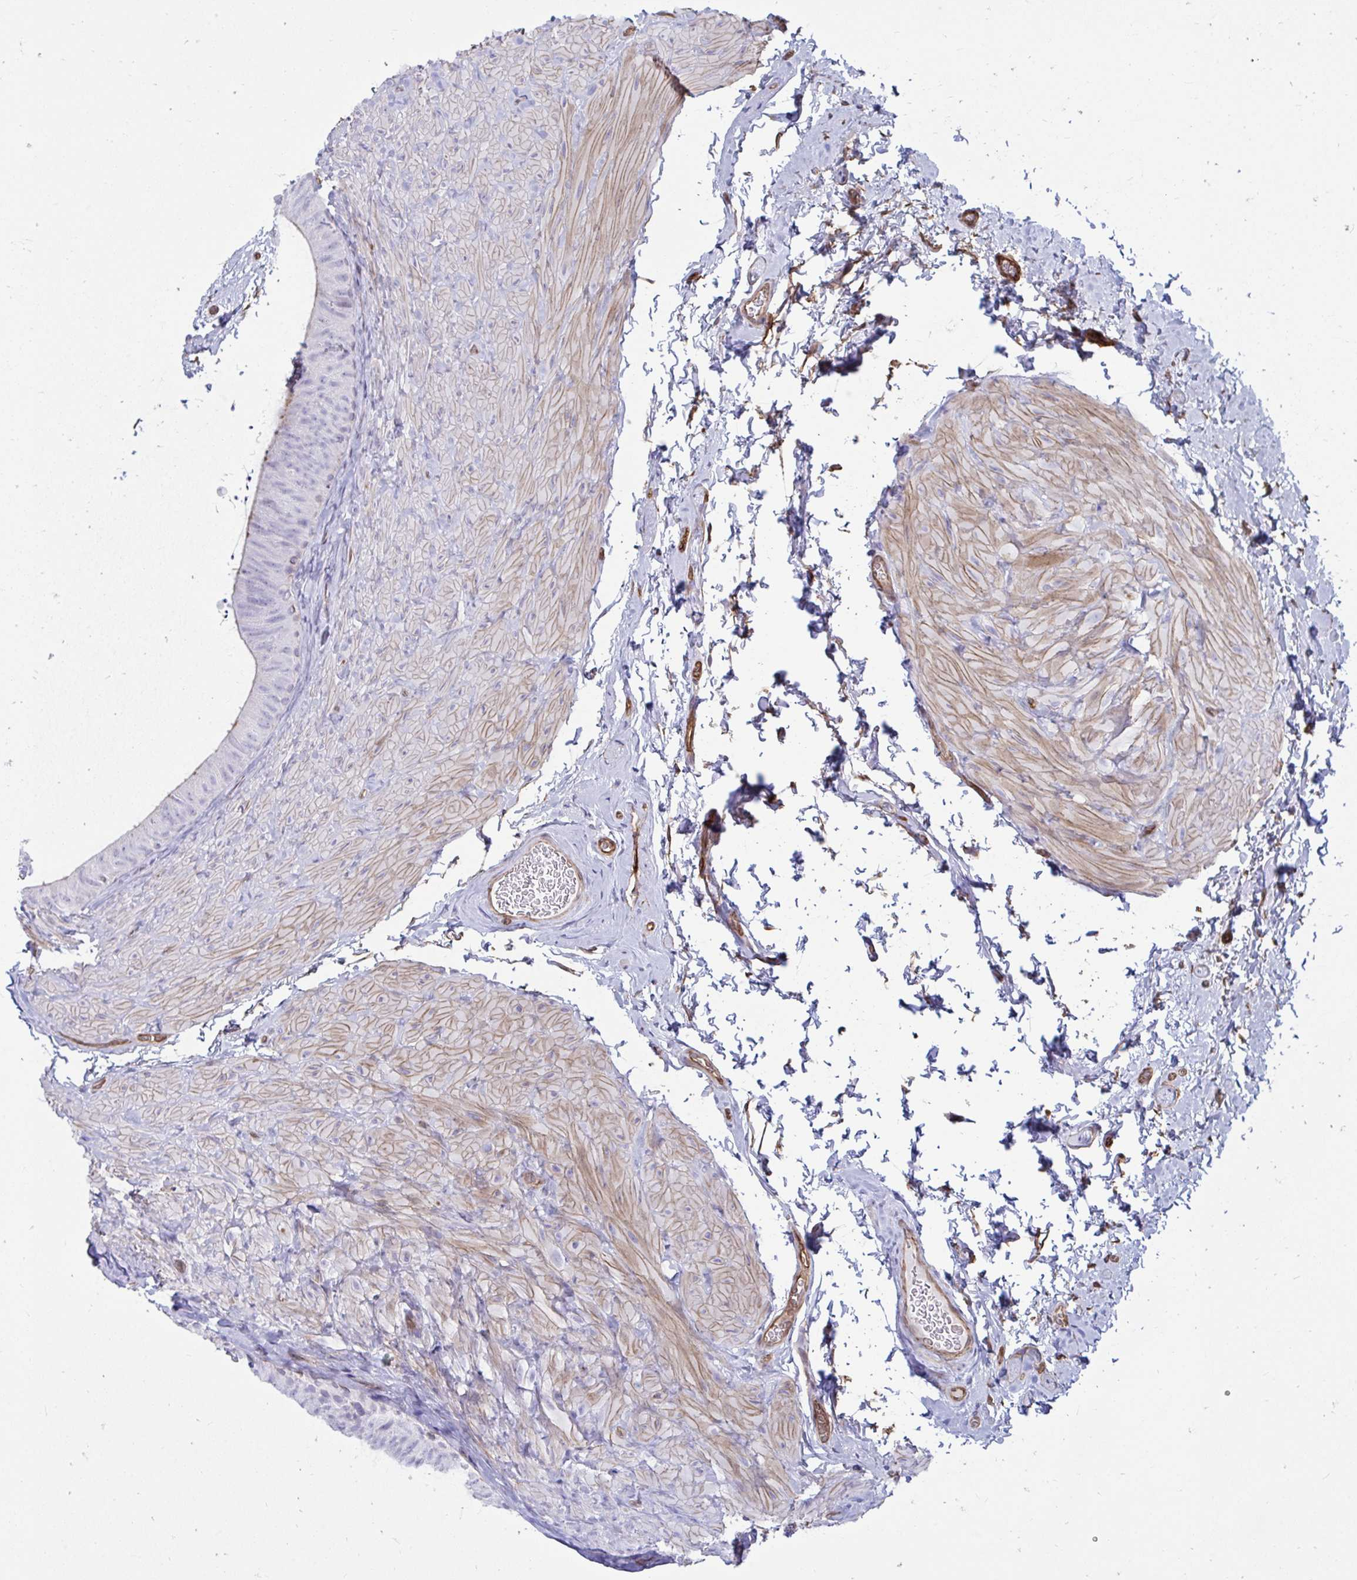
{"staining": {"intensity": "moderate", "quantity": "<25%", "location": "cytoplasmic/membranous"}, "tissue": "epididymis", "cell_type": "Glandular cells", "image_type": "normal", "snomed": [{"axis": "morphology", "description": "Normal tissue, NOS"}, {"axis": "topography", "description": "Epididymis, spermatic cord, NOS"}, {"axis": "topography", "description": "Epididymis"}], "caption": "Immunohistochemical staining of normal human epididymis shows moderate cytoplasmic/membranous protein expression in about <25% of glandular cells. The protein is stained brown, and the nuclei are stained in blue (DAB IHC with brightfield microscopy, high magnification).", "gene": "UBL3", "patient": {"sex": "male", "age": 31}}